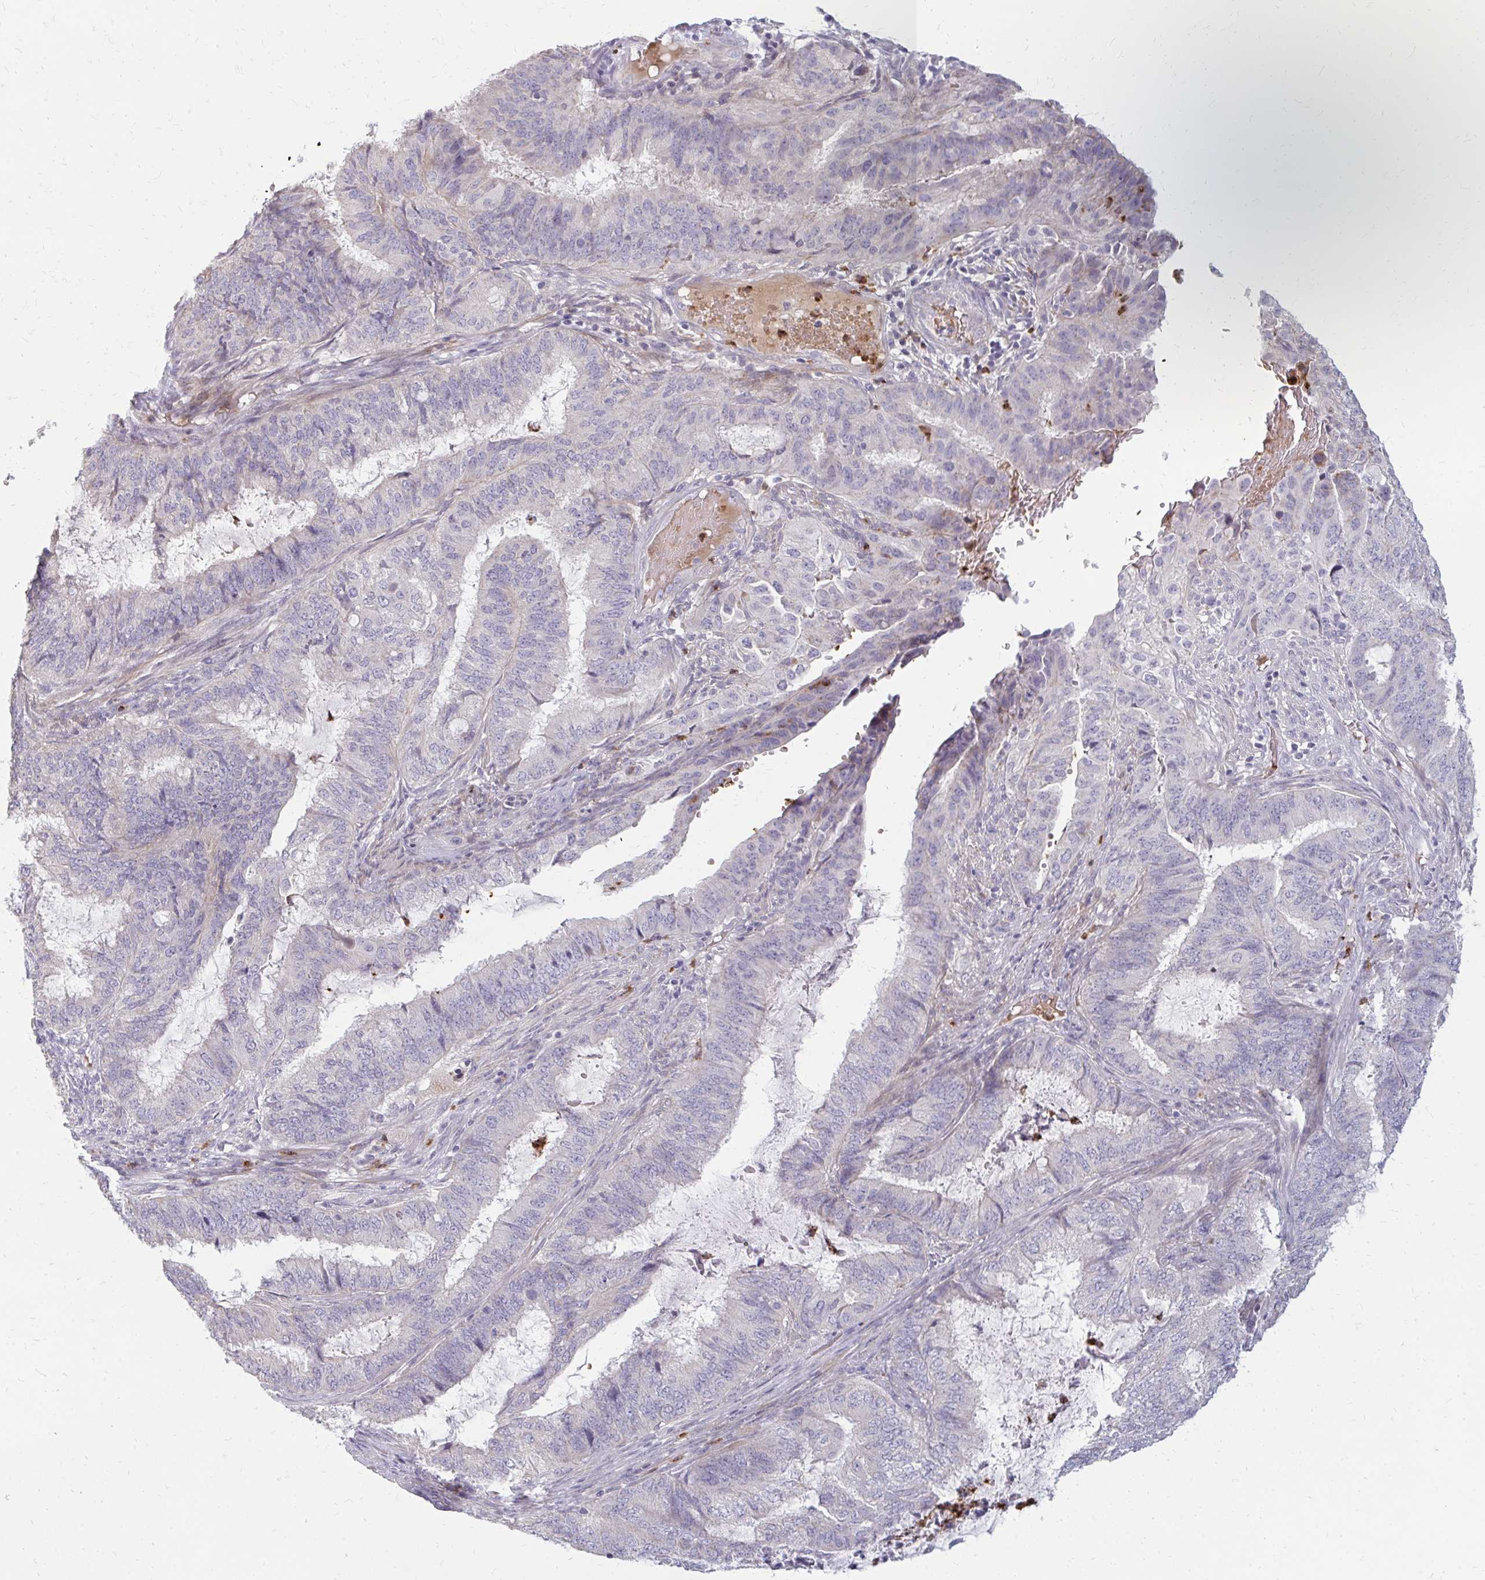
{"staining": {"intensity": "negative", "quantity": "none", "location": "none"}, "tissue": "endometrial cancer", "cell_type": "Tumor cells", "image_type": "cancer", "snomed": [{"axis": "morphology", "description": "Adenocarcinoma, NOS"}, {"axis": "topography", "description": "Endometrium"}], "caption": "Immunohistochemical staining of human endometrial cancer exhibits no significant staining in tumor cells.", "gene": "RAB33A", "patient": {"sex": "female", "age": 51}}